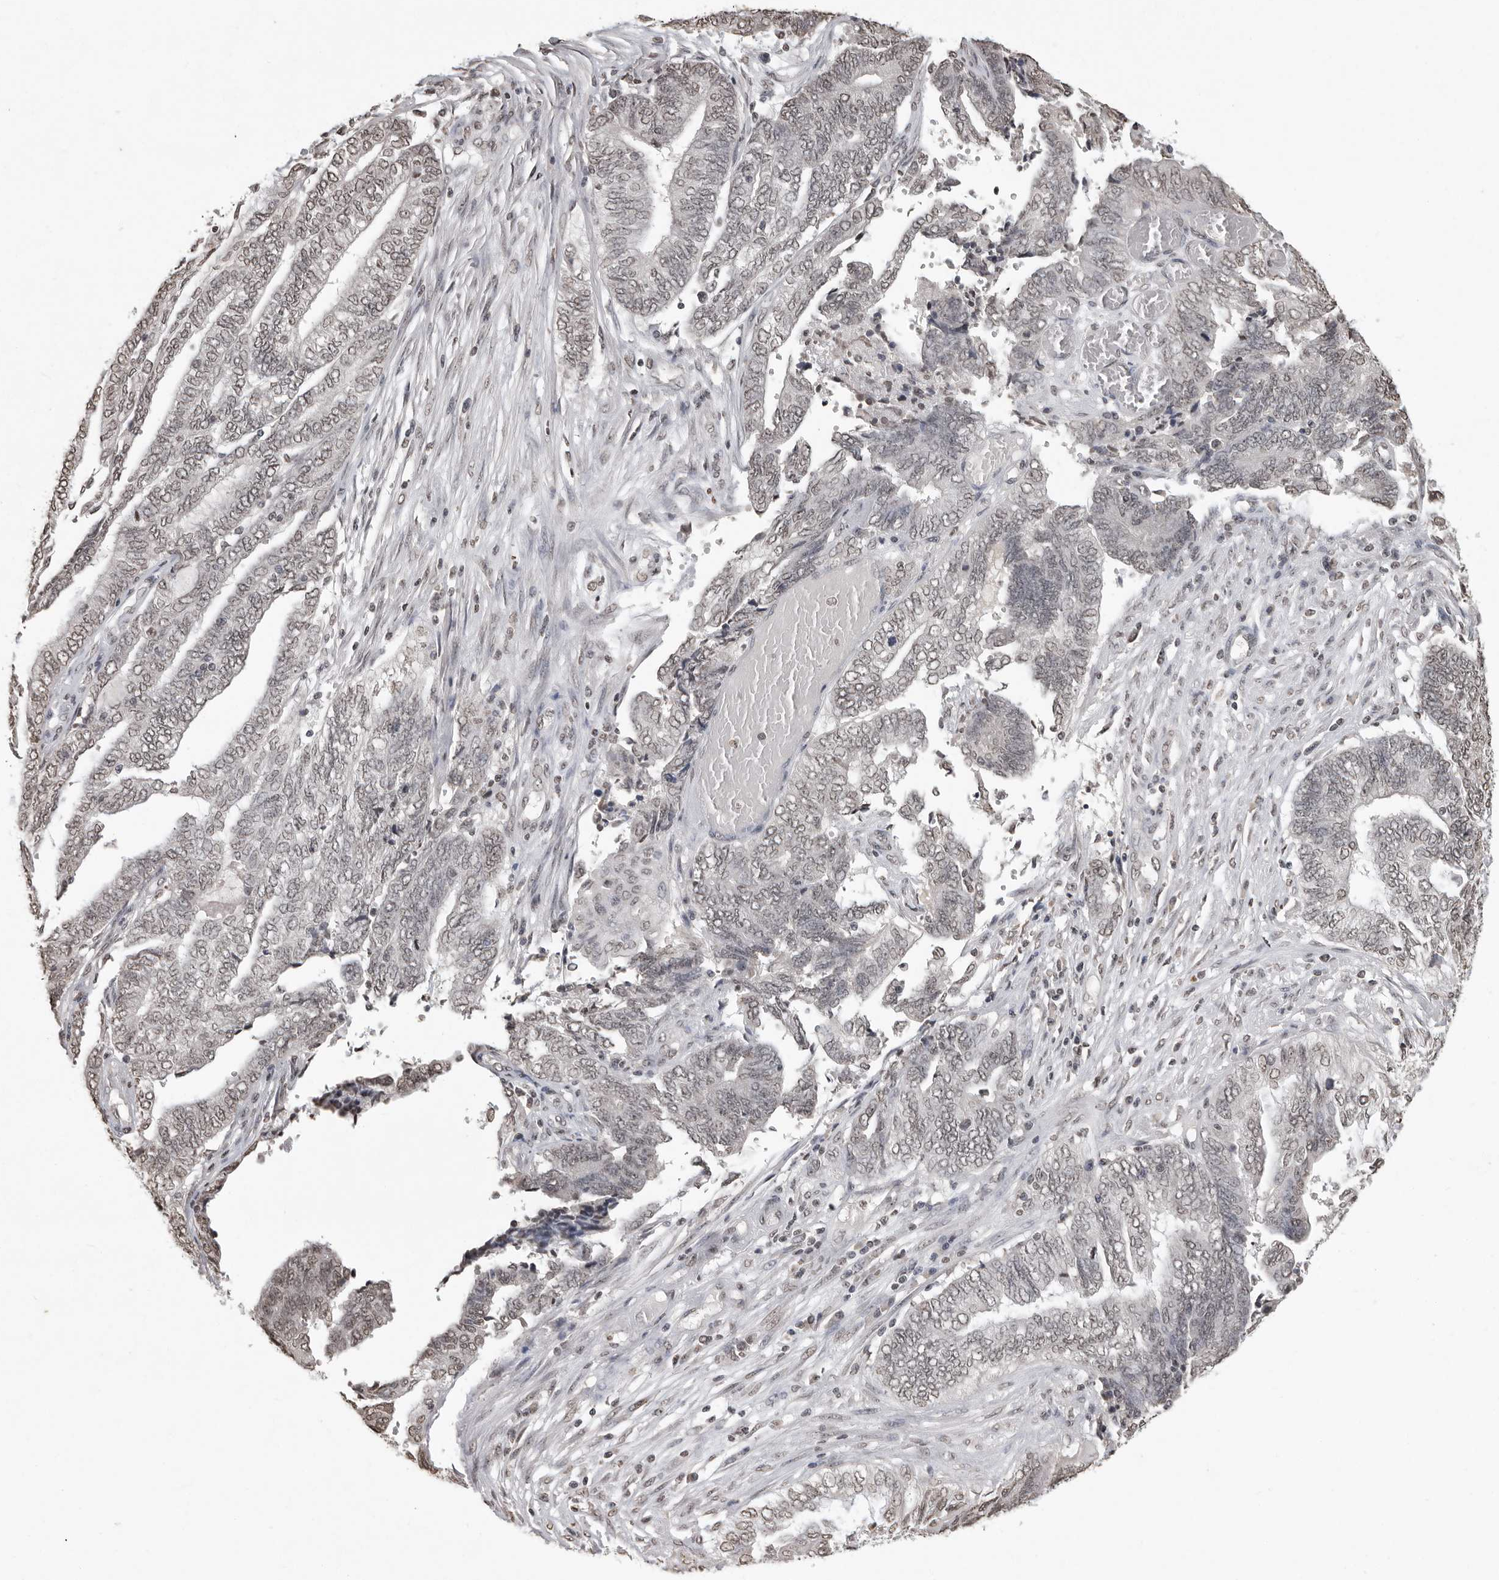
{"staining": {"intensity": "negative", "quantity": "none", "location": "none"}, "tissue": "endometrial cancer", "cell_type": "Tumor cells", "image_type": "cancer", "snomed": [{"axis": "morphology", "description": "Adenocarcinoma, NOS"}, {"axis": "topography", "description": "Uterus"}, {"axis": "topography", "description": "Endometrium"}], "caption": "The immunohistochemistry (IHC) photomicrograph has no significant expression in tumor cells of endometrial cancer (adenocarcinoma) tissue. (Immunohistochemistry, brightfield microscopy, high magnification).", "gene": "WDR45", "patient": {"sex": "female", "age": 70}}